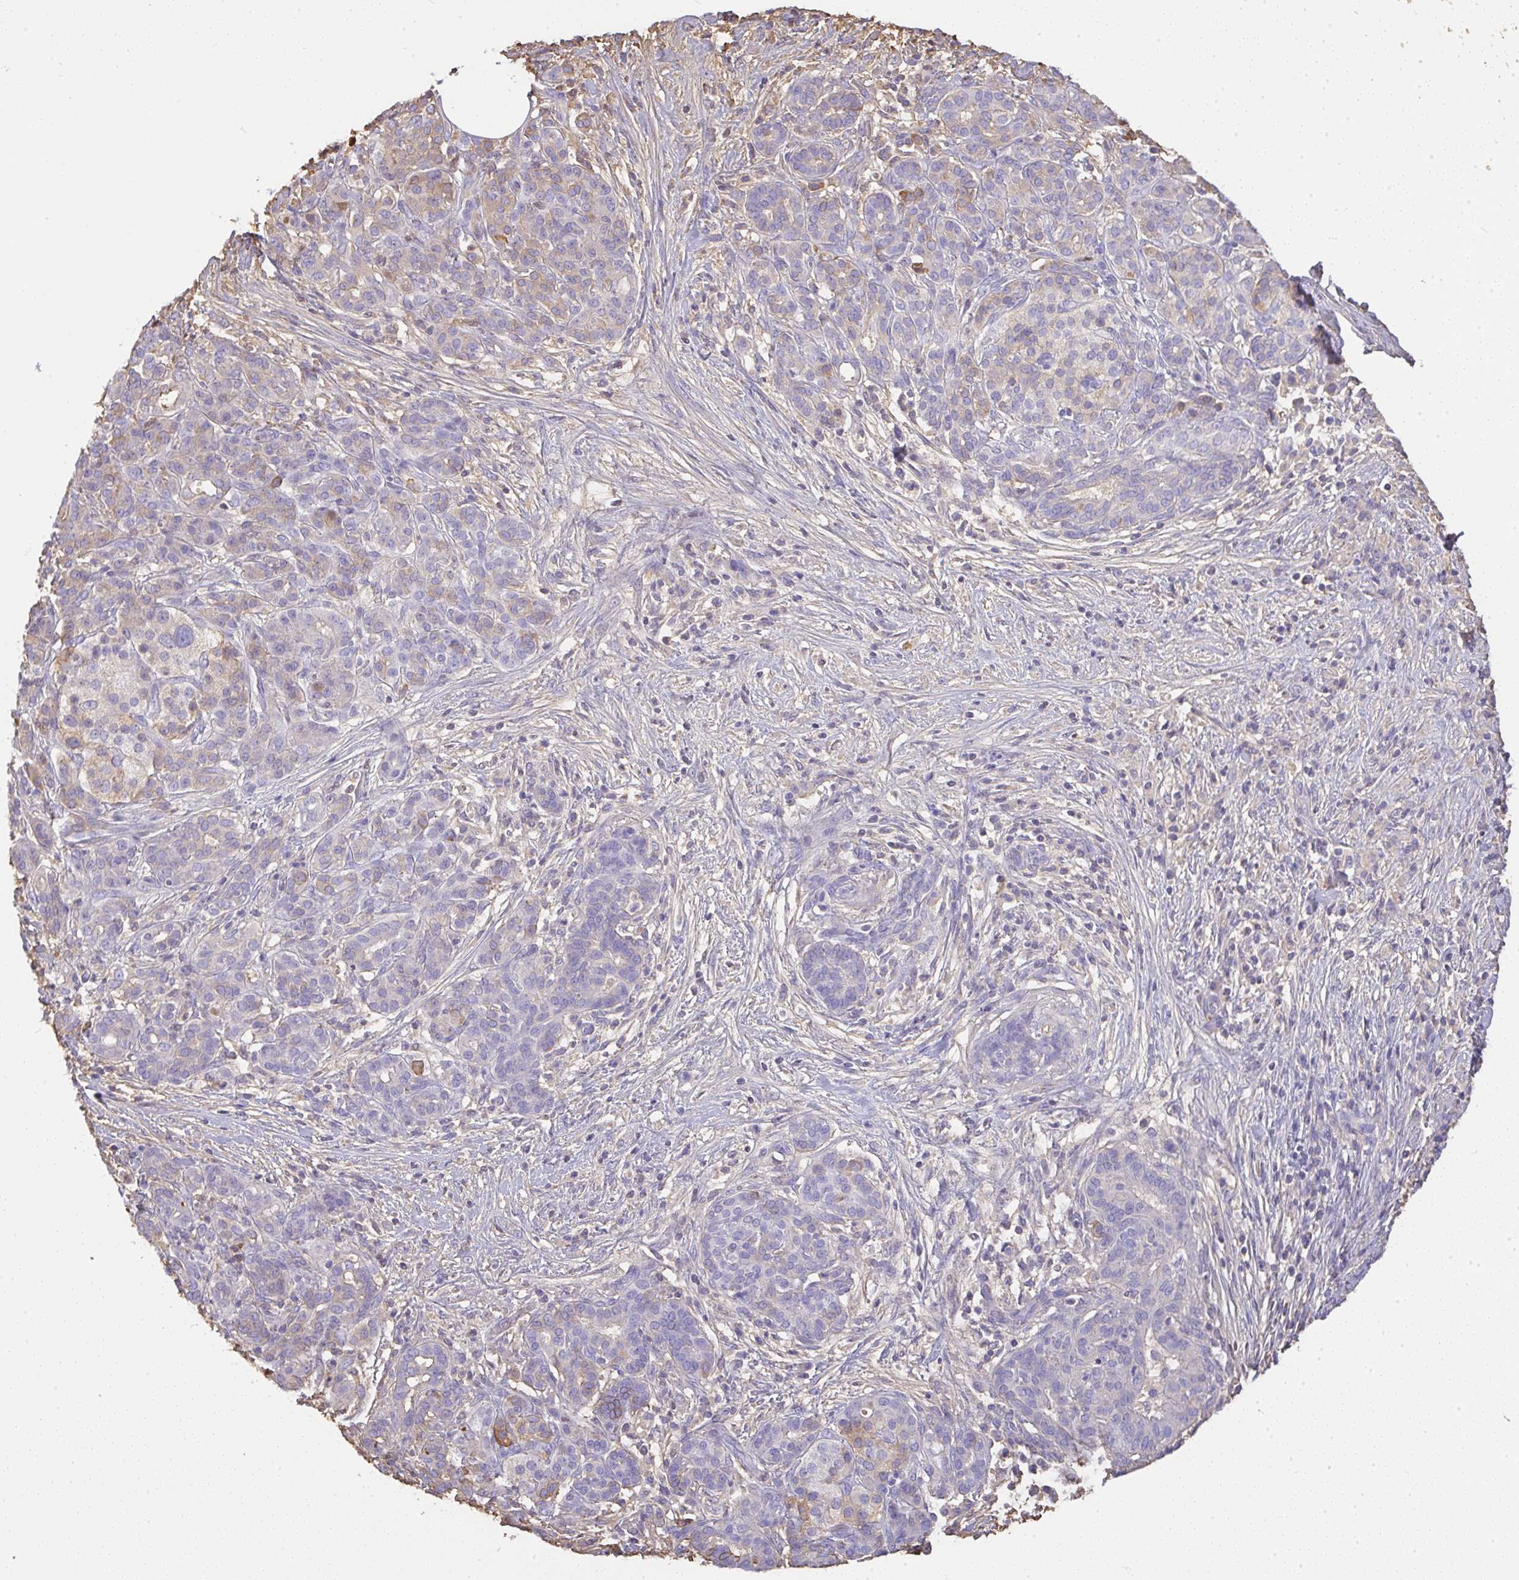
{"staining": {"intensity": "negative", "quantity": "none", "location": "none"}, "tissue": "pancreatic cancer", "cell_type": "Tumor cells", "image_type": "cancer", "snomed": [{"axis": "morphology", "description": "Adenocarcinoma, NOS"}, {"axis": "topography", "description": "Pancreas"}], "caption": "DAB immunohistochemical staining of human pancreatic cancer demonstrates no significant positivity in tumor cells.", "gene": "SMYD5", "patient": {"sex": "male", "age": 44}}